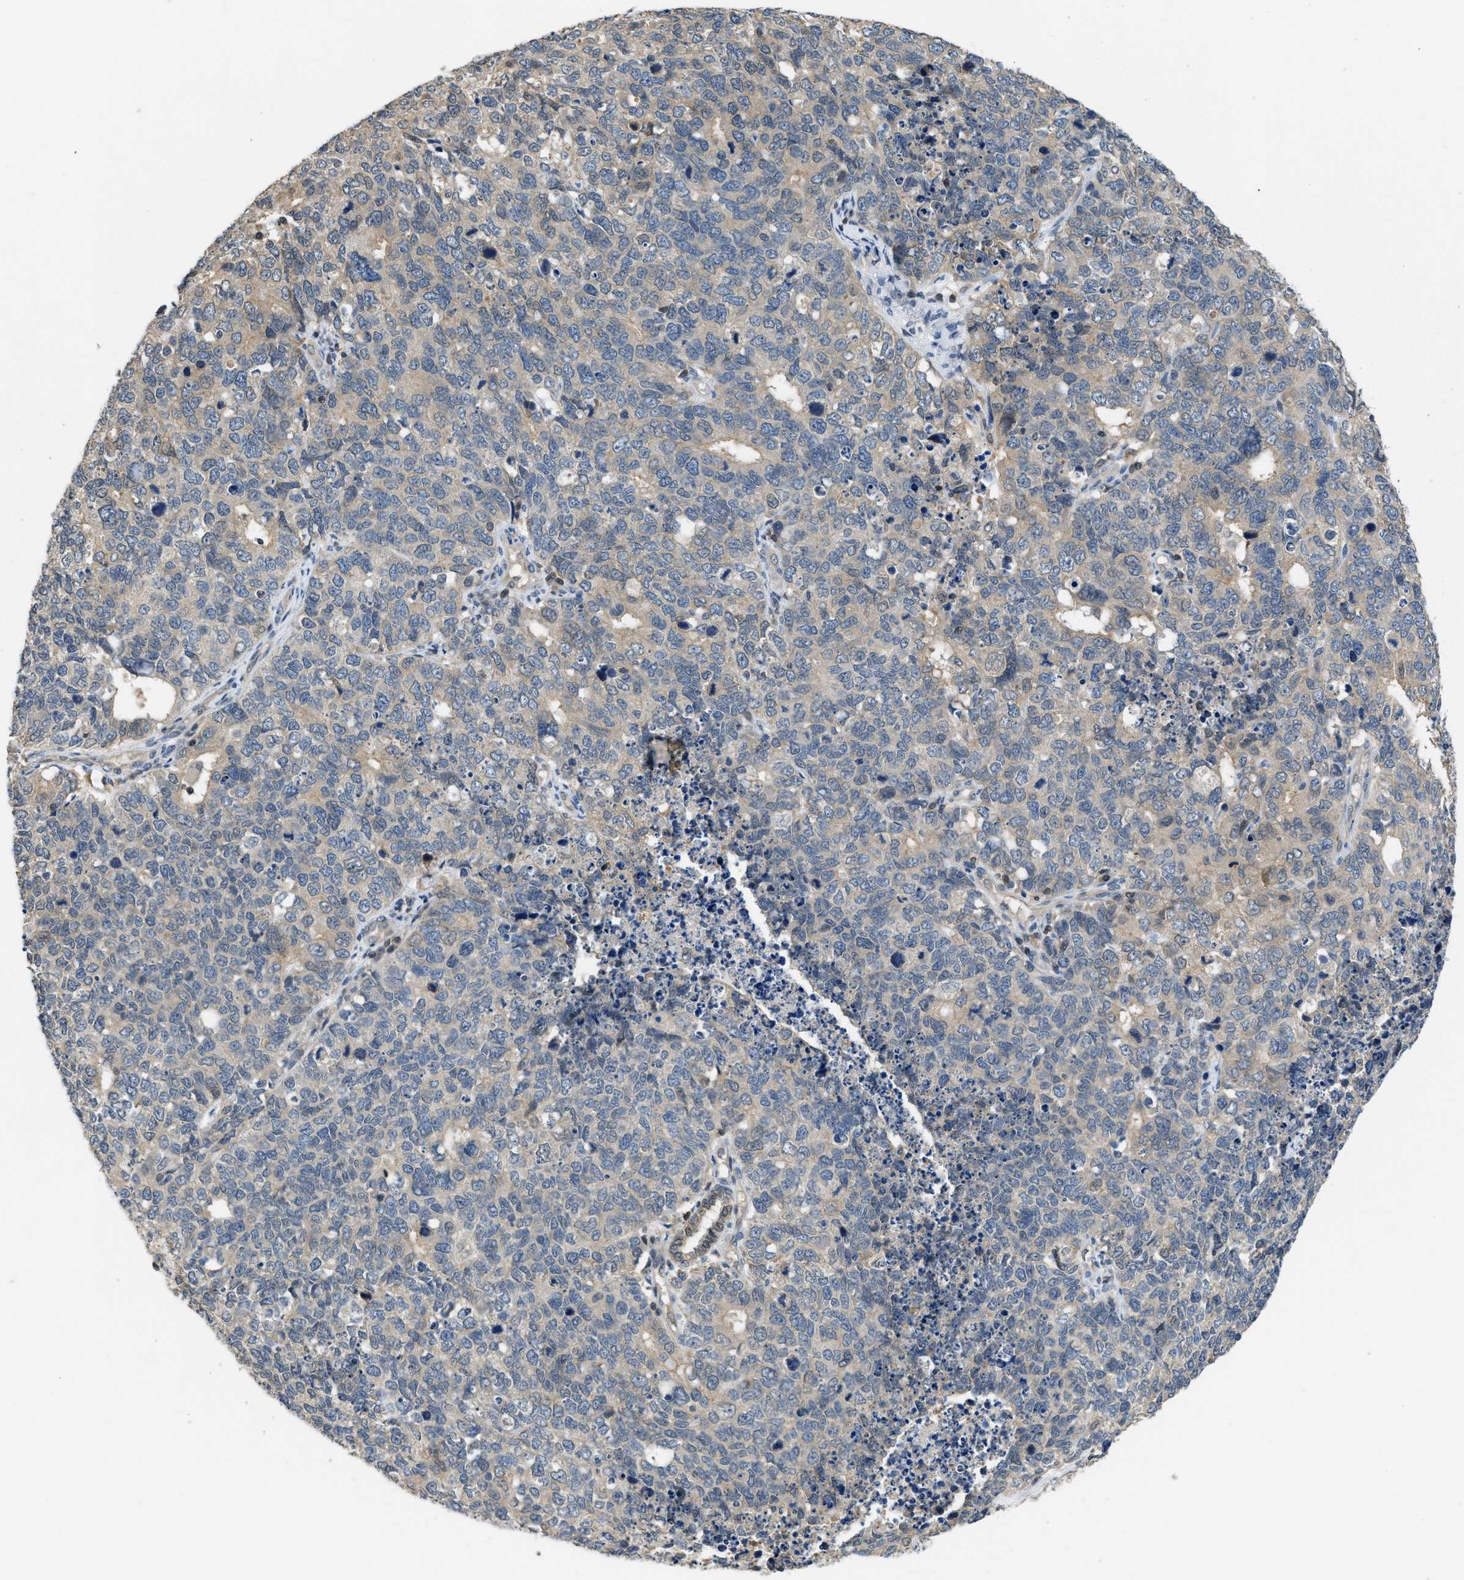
{"staining": {"intensity": "weak", "quantity": "25%-75%", "location": "cytoplasmic/membranous"}, "tissue": "cervical cancer", "cell_type": "Tumor cells", "image_type": "cancer", "snomed": [{"axis": "morphology", "description": "Squamous cell carcinoma, NOS"}, {"axis": "topography", "description": "Cervix"}], "caption": "Cervical cancer (squamous cell carcinoma) stained with IHC displays weak cytoplasmic/membranous expression in approximately 25%-75% of tumor cells. The protein of interest is stained brown, and the nuclei are stained in blue (DAB IHC with brightfield microscopy, high magnification).", "gene": "TES", "patient": {"sex": "female", "age": 63}}